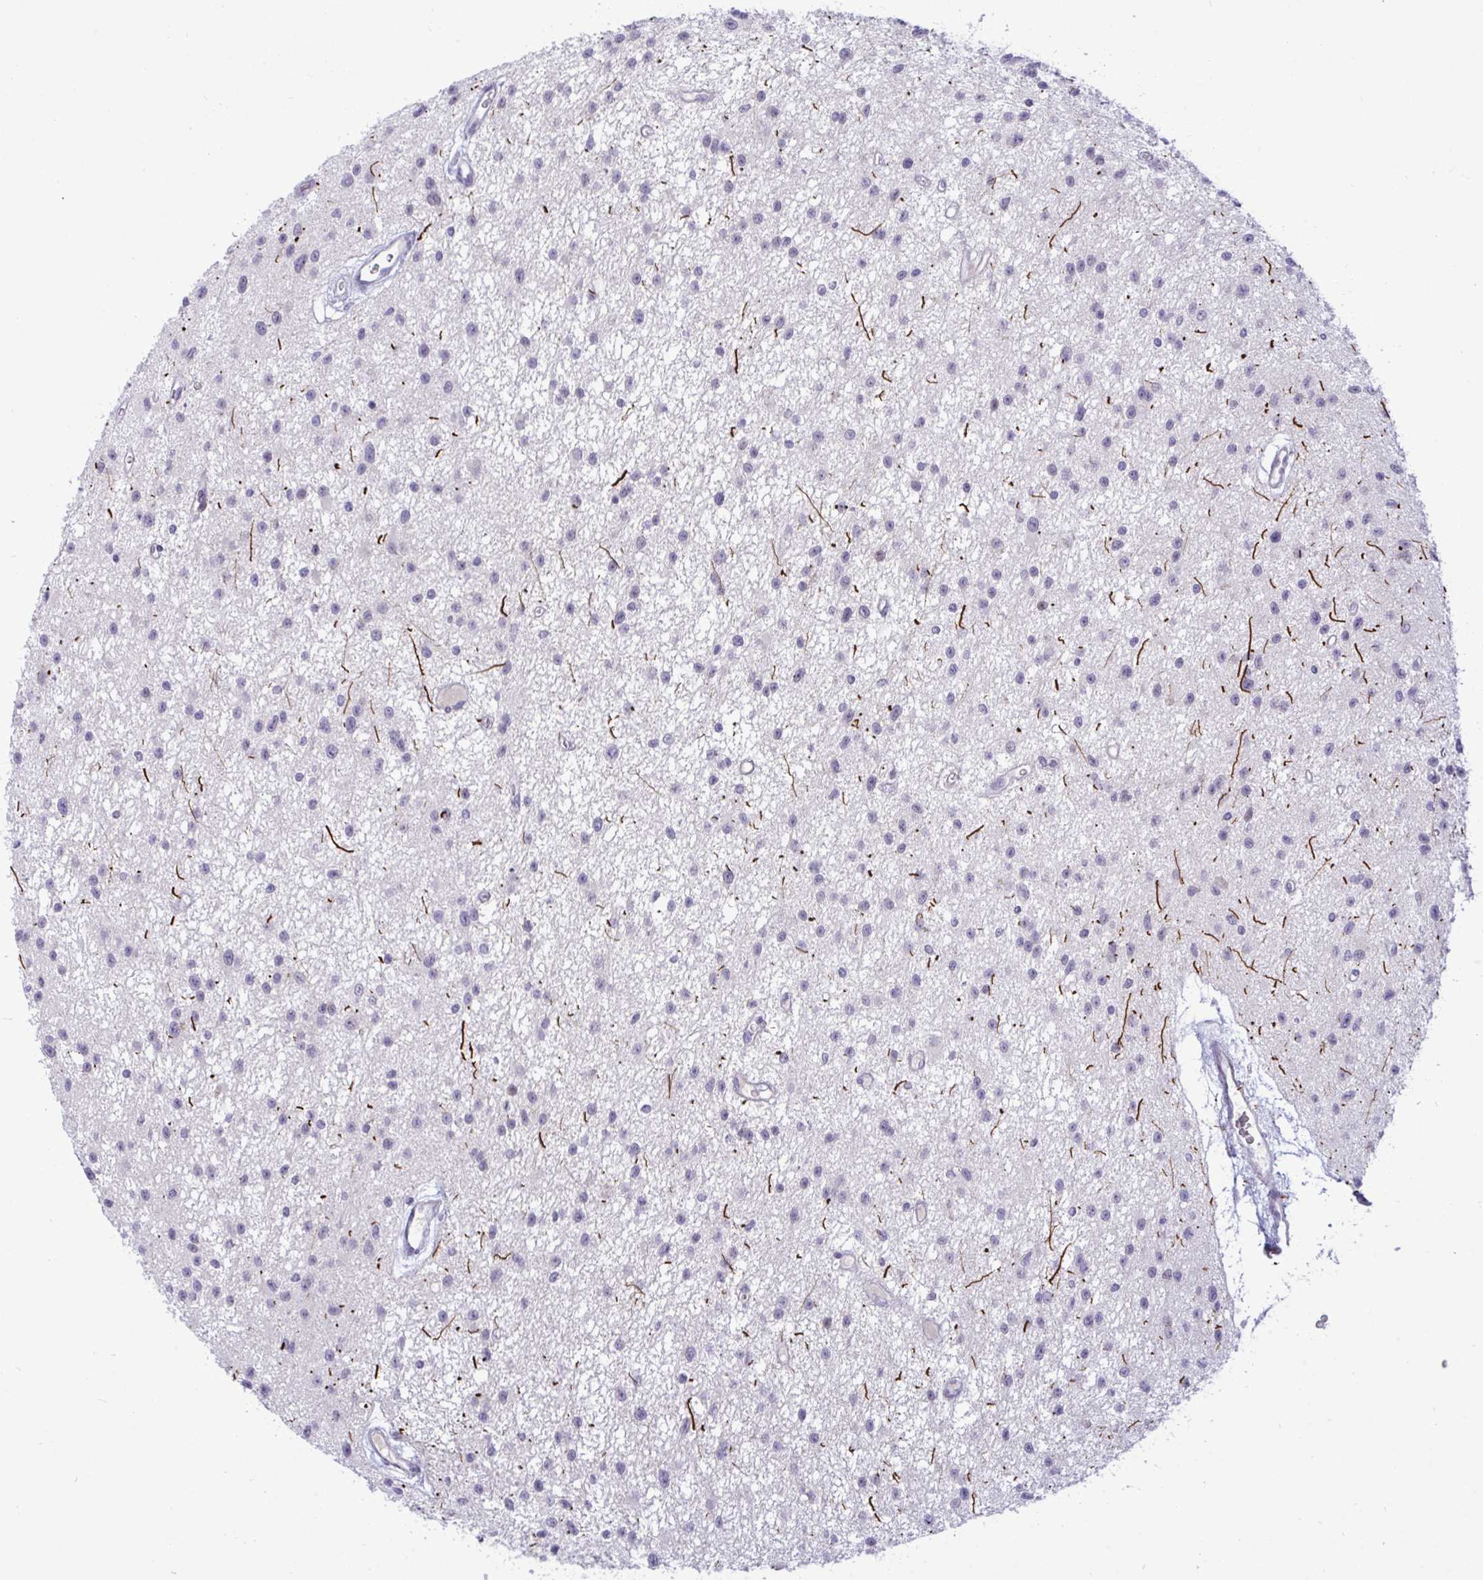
{"staining": {"intensity": "negative", "quantity": "none", "location": "none"}, "tissue": "glioma", "cell_type": "Tumor cells", "image_type": "cancer", "snomed": [{"axis": "morphology", "description": "Glioma, malignant, Low grade"}, {"axis": "topography", "description": "Brain"}], "caption": "A micrograph of human glioma is negative for staining in tumor cells.", "gene": "EPOP", "patient": {"sex": "male", "age": 43}}